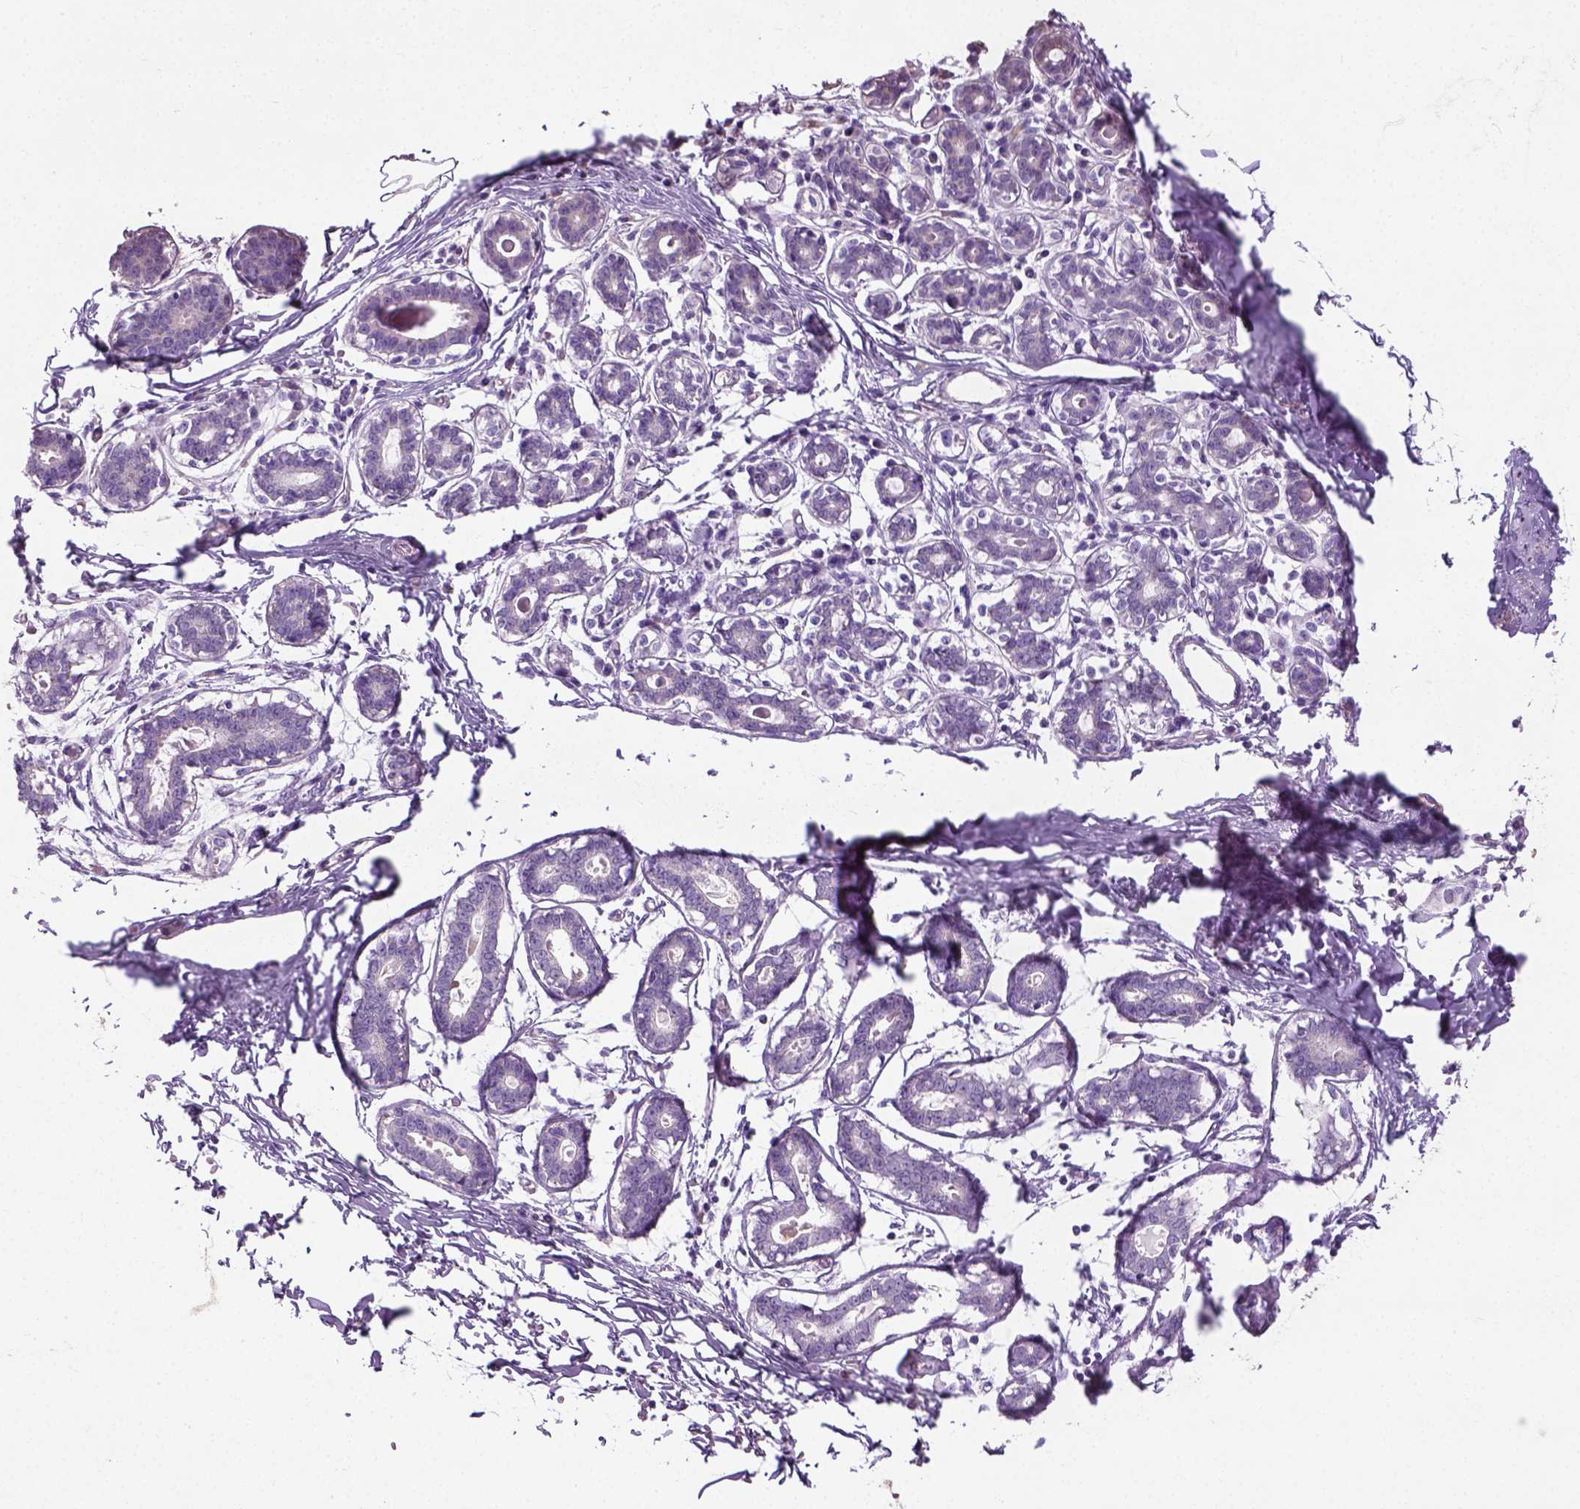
{"staining": {"intensity": "weak", "quantity": ">75%", "location": "cytoplasmic/membranous"}, "tissue": "breast", "cell_type": "Adipocytes", "image_type": "normal", "snomed": [{"axis": "morphology", "description": "Normal tissue, NOS"}, {"axis": "topography", "description": "Skin"}, {"axis": "topography", "description": "Breast"}], "caption": "Immunohistochemistry of normal breast reveals low levels of weak cytoplasmic/membranous positivity in approximately >75% of adipocytes. (Brightfield microscopy of DAB IHC at high magnification).", "gene": "PKP3", "patient": {"sex": "female", "age": 43}}